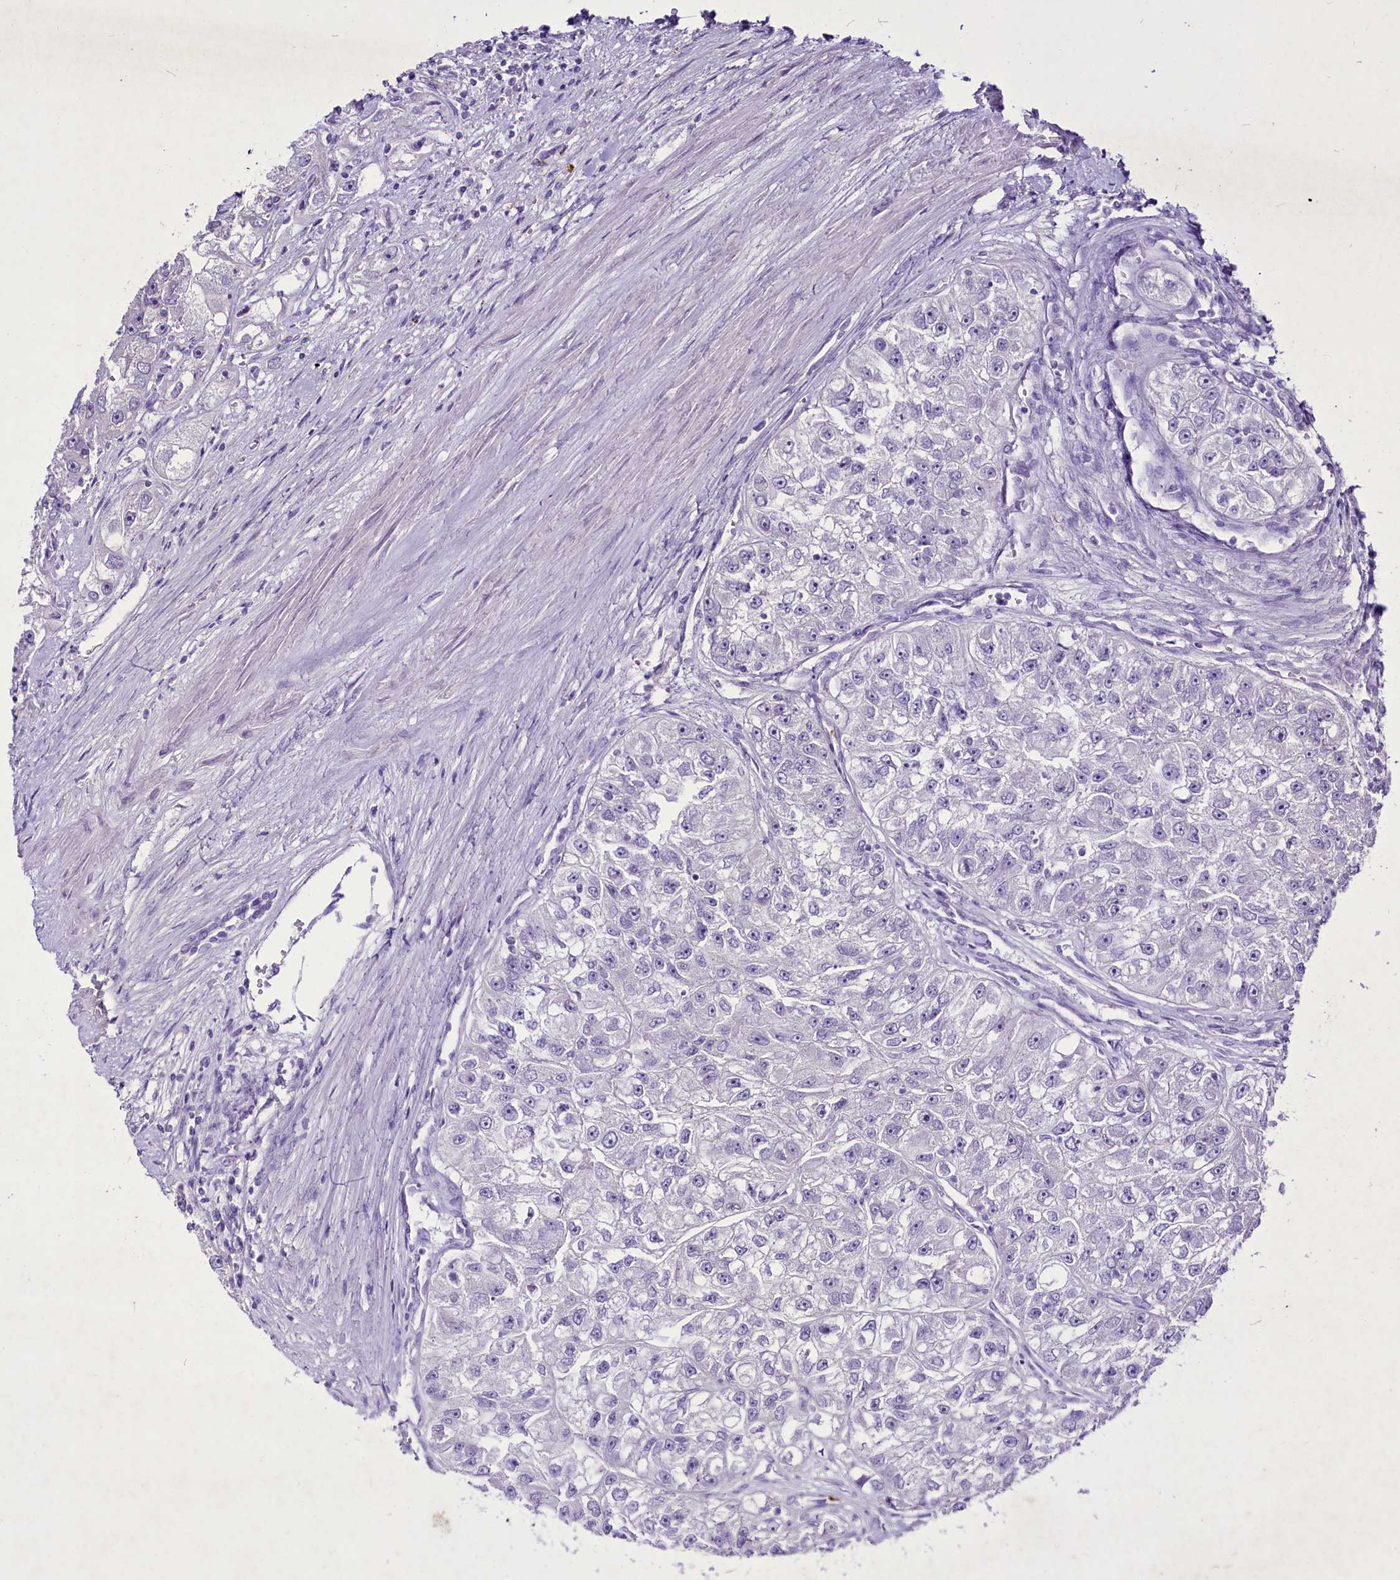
{"staining": {"intensity": "negative", "quantity": "none", "location": "none"}, "tissue": "renal cancer", "cell_type": "Tumor cells", "image_type": "cancer", "snomed": [{"axis": "morphology", "description": "Adenocarcinoma, NOS"}, {"axis": "topography", "description": "Kidney"}], "caption": "Adenocarcinoma (renal) was stained to show a protein in brown. There is no significant expression in tumor cells.", "gene": "FAM209B", "patient": {"sex": "male", "age": 63}}